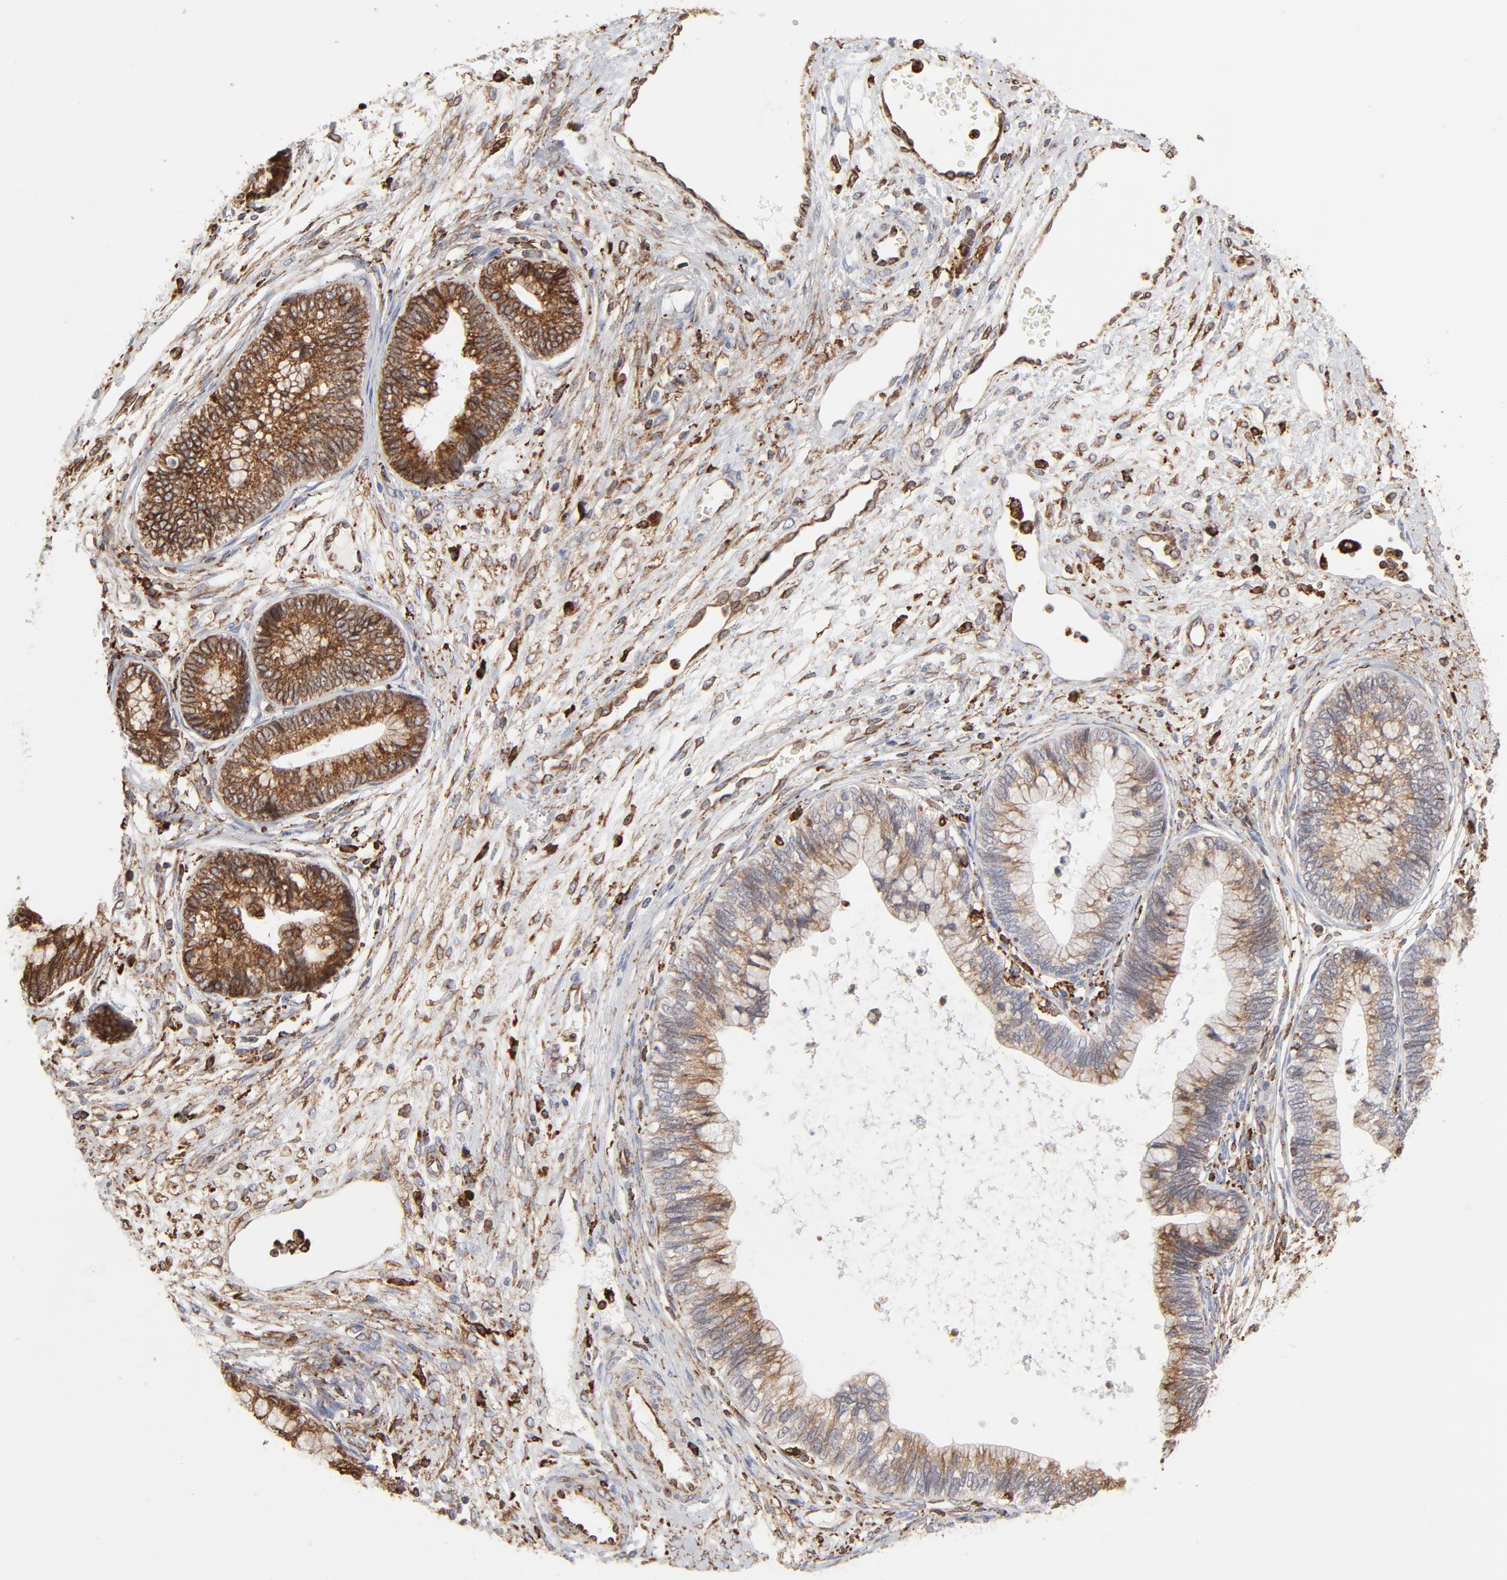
{"staining": {"intensity": "strong", "quantity": ">75%", "location": "cytoplasmic/membranous"}, "tissue": "cervical cancer", "cell_type": "Tumor cells", "image_type": "cancer", "snomed": [{"axis": "morphology", "description": "Adenocarcinoma, NOS"}, {"axis": "topography", "description": "Cervix"}], "caption": "Human cervical cancer (adenocarcinoma) stained with a protein marker reveals strong staining in tumor cells.", "gene": "CANX", "patient": {"sex": "female", "age": 44}}